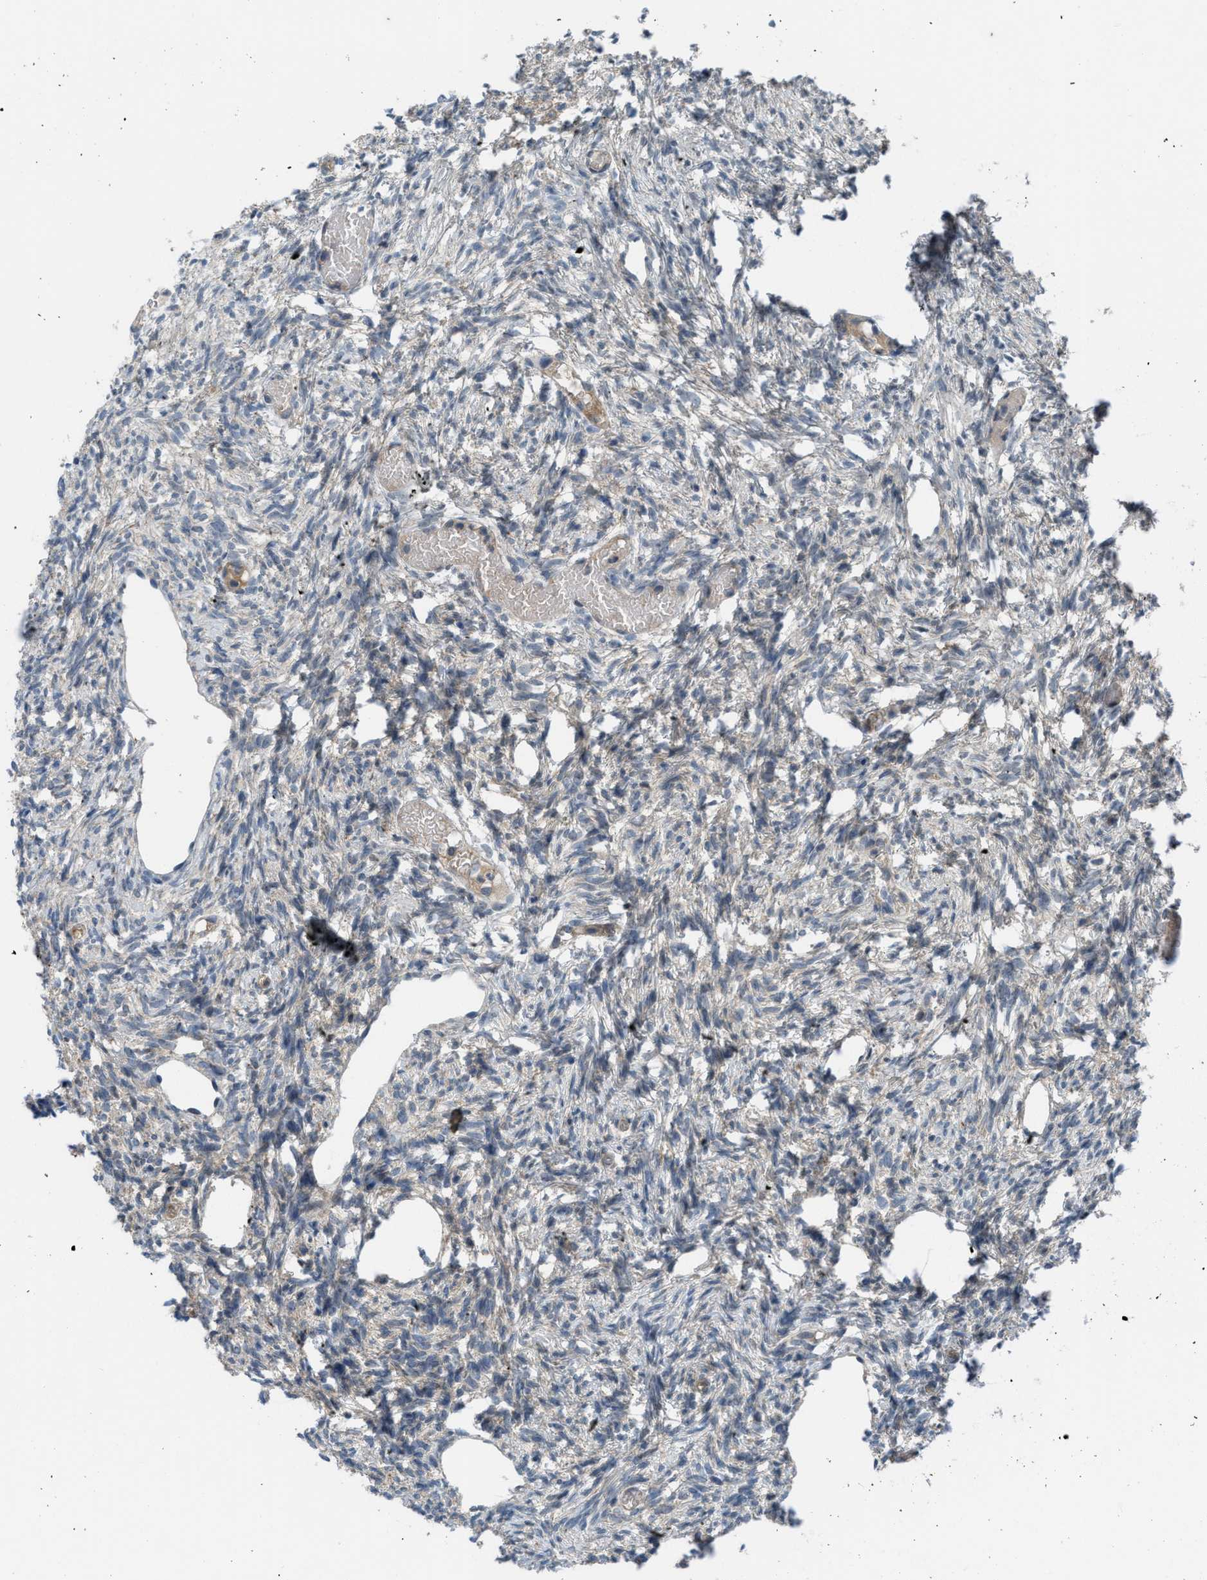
{"staining": {"intensity": "moderate", "quantity": ">75%", "location": "cytoplasmic/membranous"}, "tissue": "ovary", "cell_type": "Follicle cells", "image_type": "normal", "snomed": [{"axis": "morphology", "description": "Normal tissue, NOS"}, {"axis": "topography", "description": "Ovary"}], "caption": "Protein staining of benign ovary reveals moderate cytoplasmic/membranous staining in approximately >75% of follicle cells. Using DAB (brown) and hematoxylin (blue) stains, captured at high magnification using brightfield microscopy.", "gene": "BAZ2B", "patient": {"sex": "female", "age": 33}}